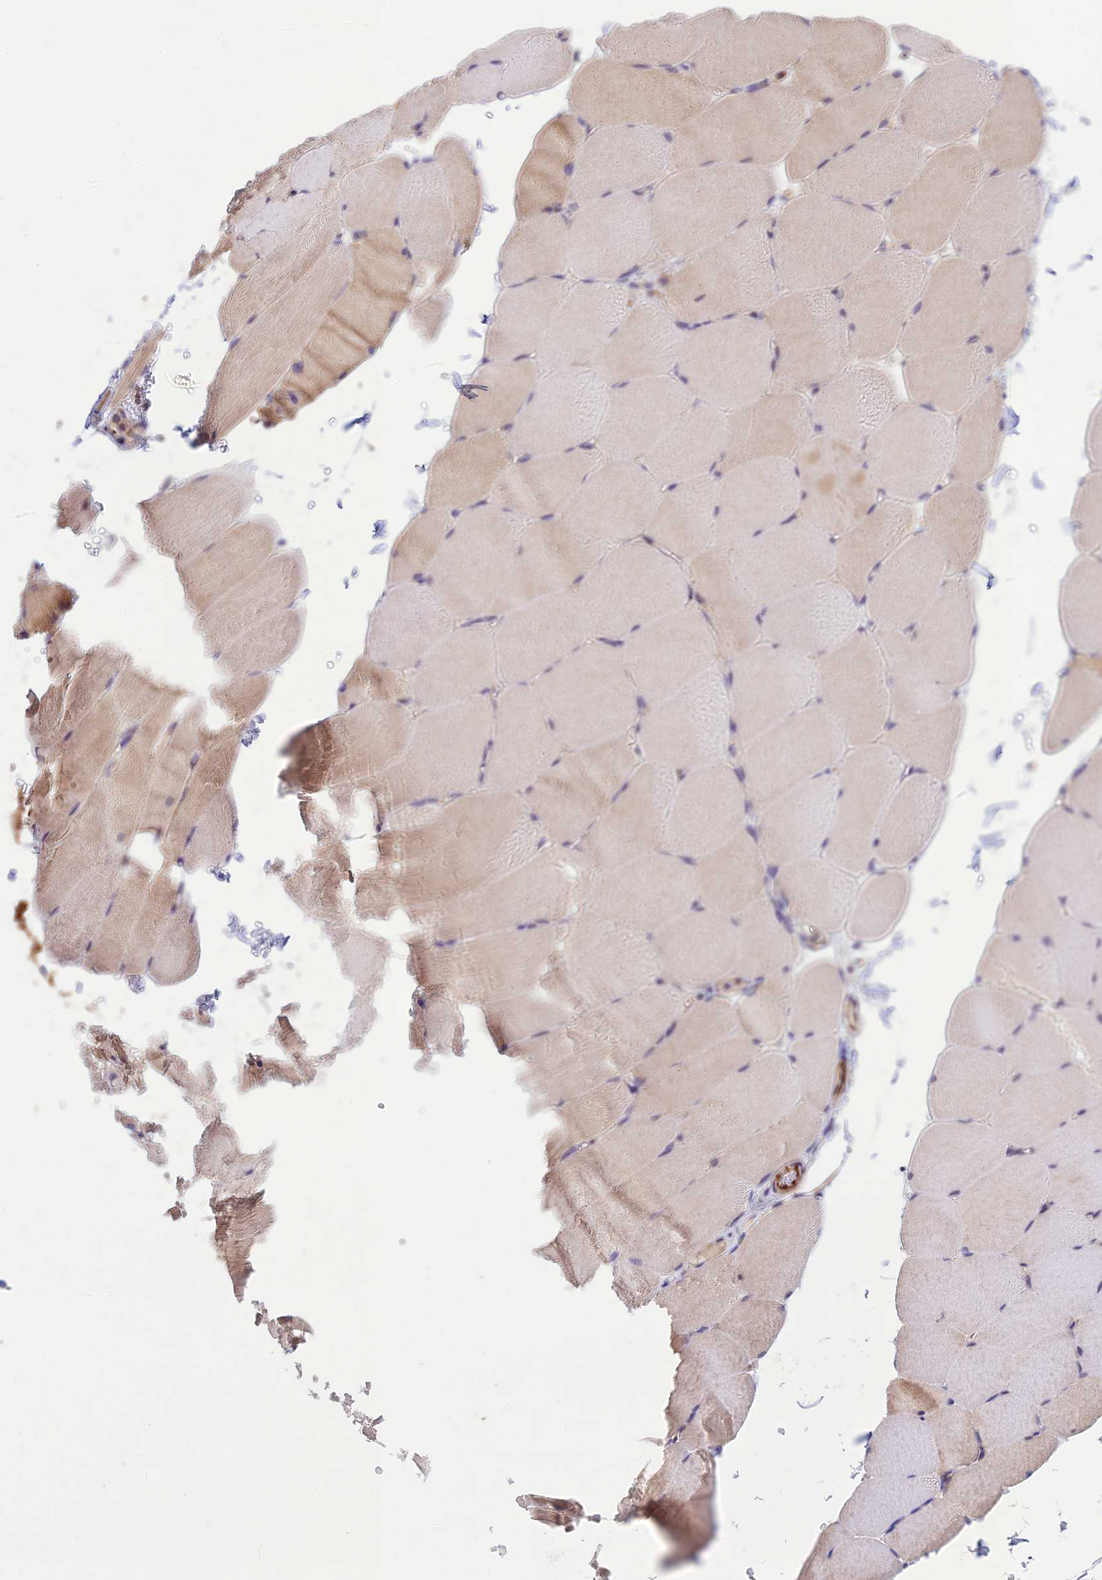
{"staining": {"intensity": "weak", "quantity": "<25%", "location": "cytoplasmic/membranous"}, "tissue": "skeletal muscle", "cell_type": "Myocytes", "image_type": "normal", "snomed": [{"axis": "morphology", "description": "Normal tissue, NOS"}, {"axis": "topography", "description": "Skeletal muscle"}, {"axis": "topography", "description": "Parathyroid gland"}], "caption": "Protein analysis of normal skeletal muscle shows no significant positivity in myocytes.", "gene": "ST8SIA5", "patient": {"sex": "female", "age": 37}}